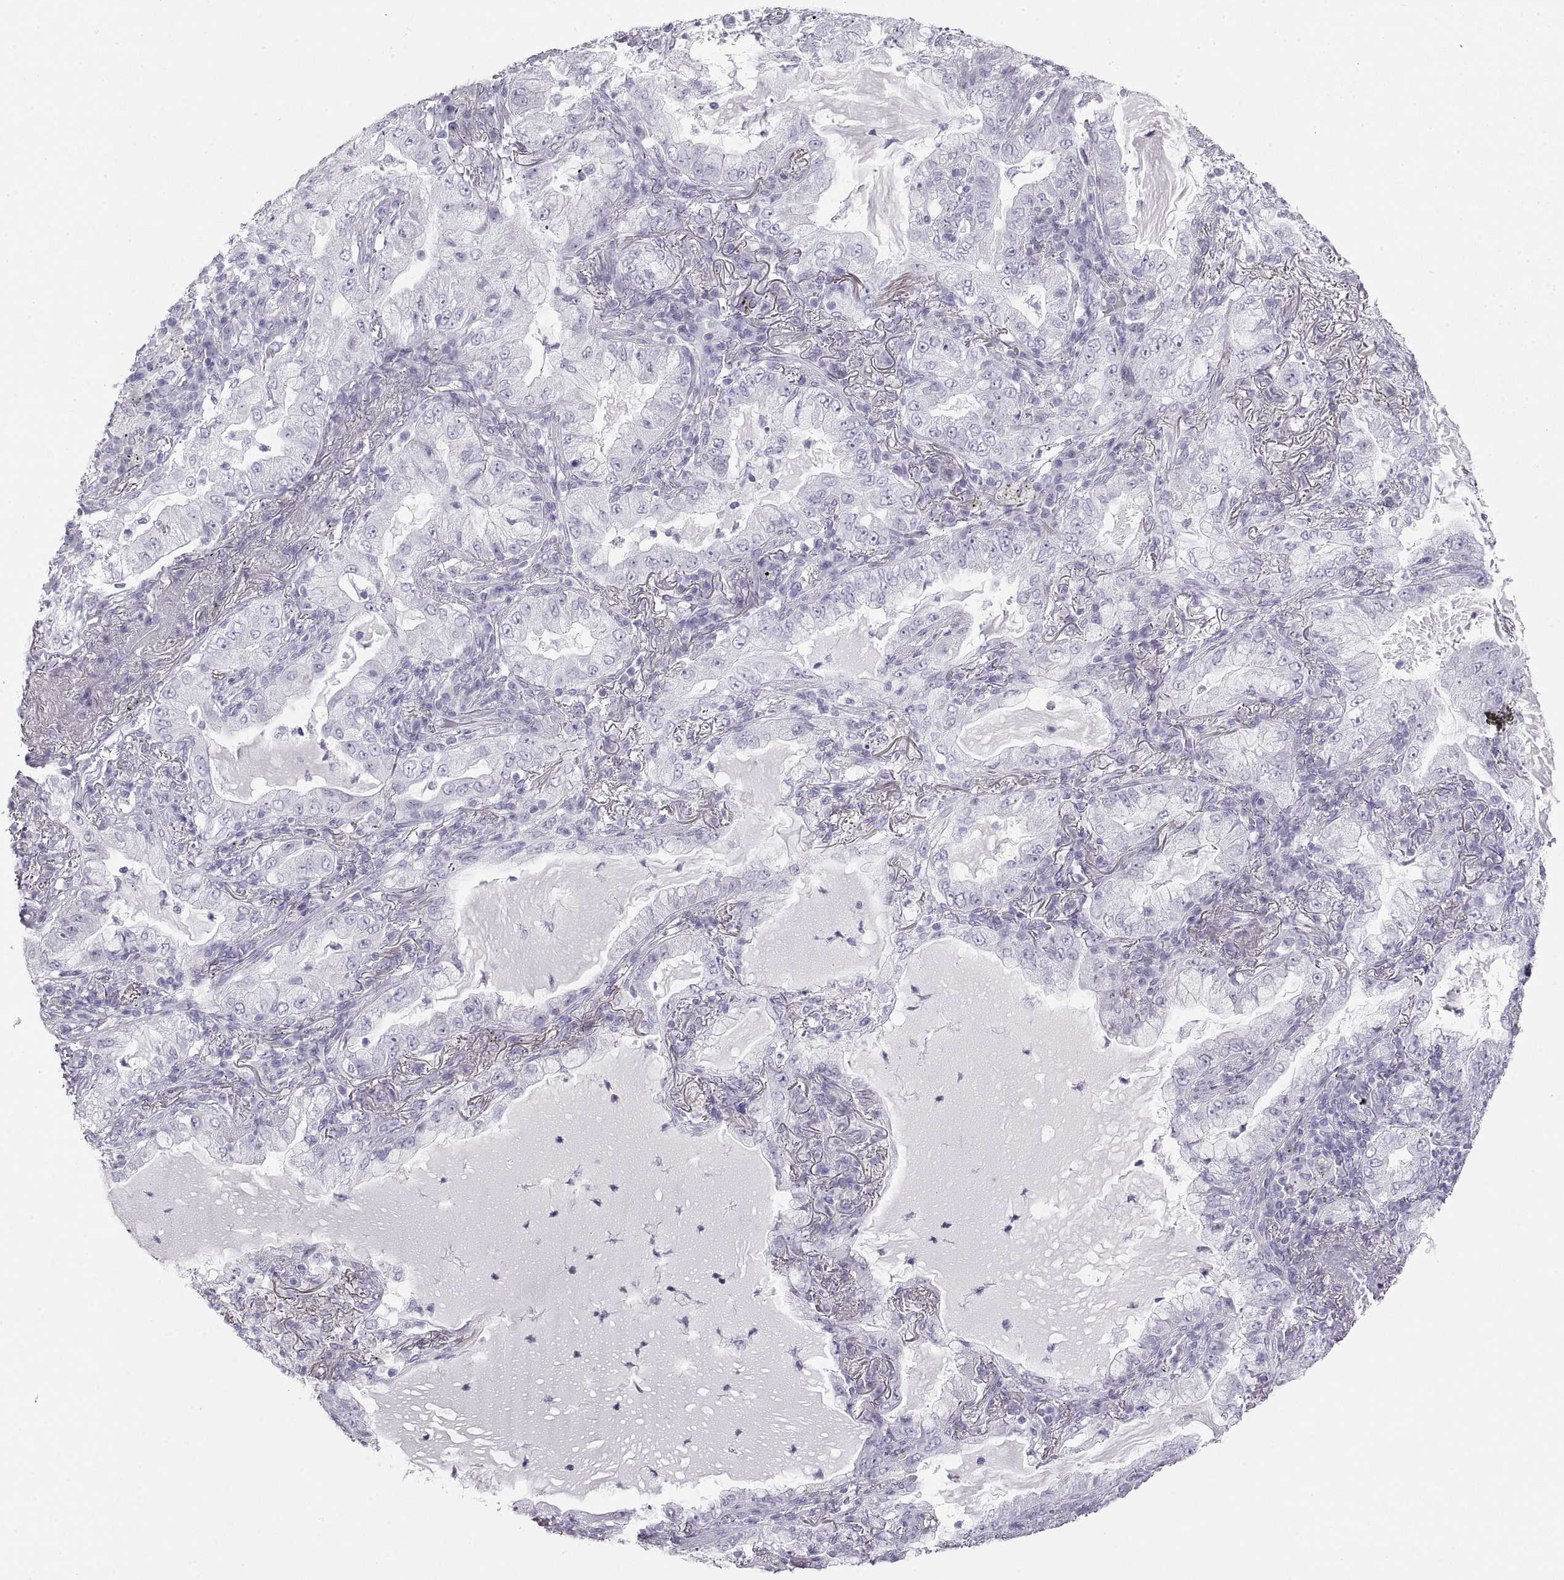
{"staining": {"intensity": "negative", "quantity": "none", "location": "none"}, "tissue": "lung cancer", "cell_type": "Tumor cells", "image_type": "cancer", "snomed": [{"axis": "morphology", "description": "Adenocarcinoma, NOS"}, {"axis": "topography", "description": "Lung"}], "caption": "Photomicrograph shows no protein staining in tumor cells of lung adenocarcinoma tissue.", "gene": "SEMG1", "patient": {"sex": "female", "age": 73}}